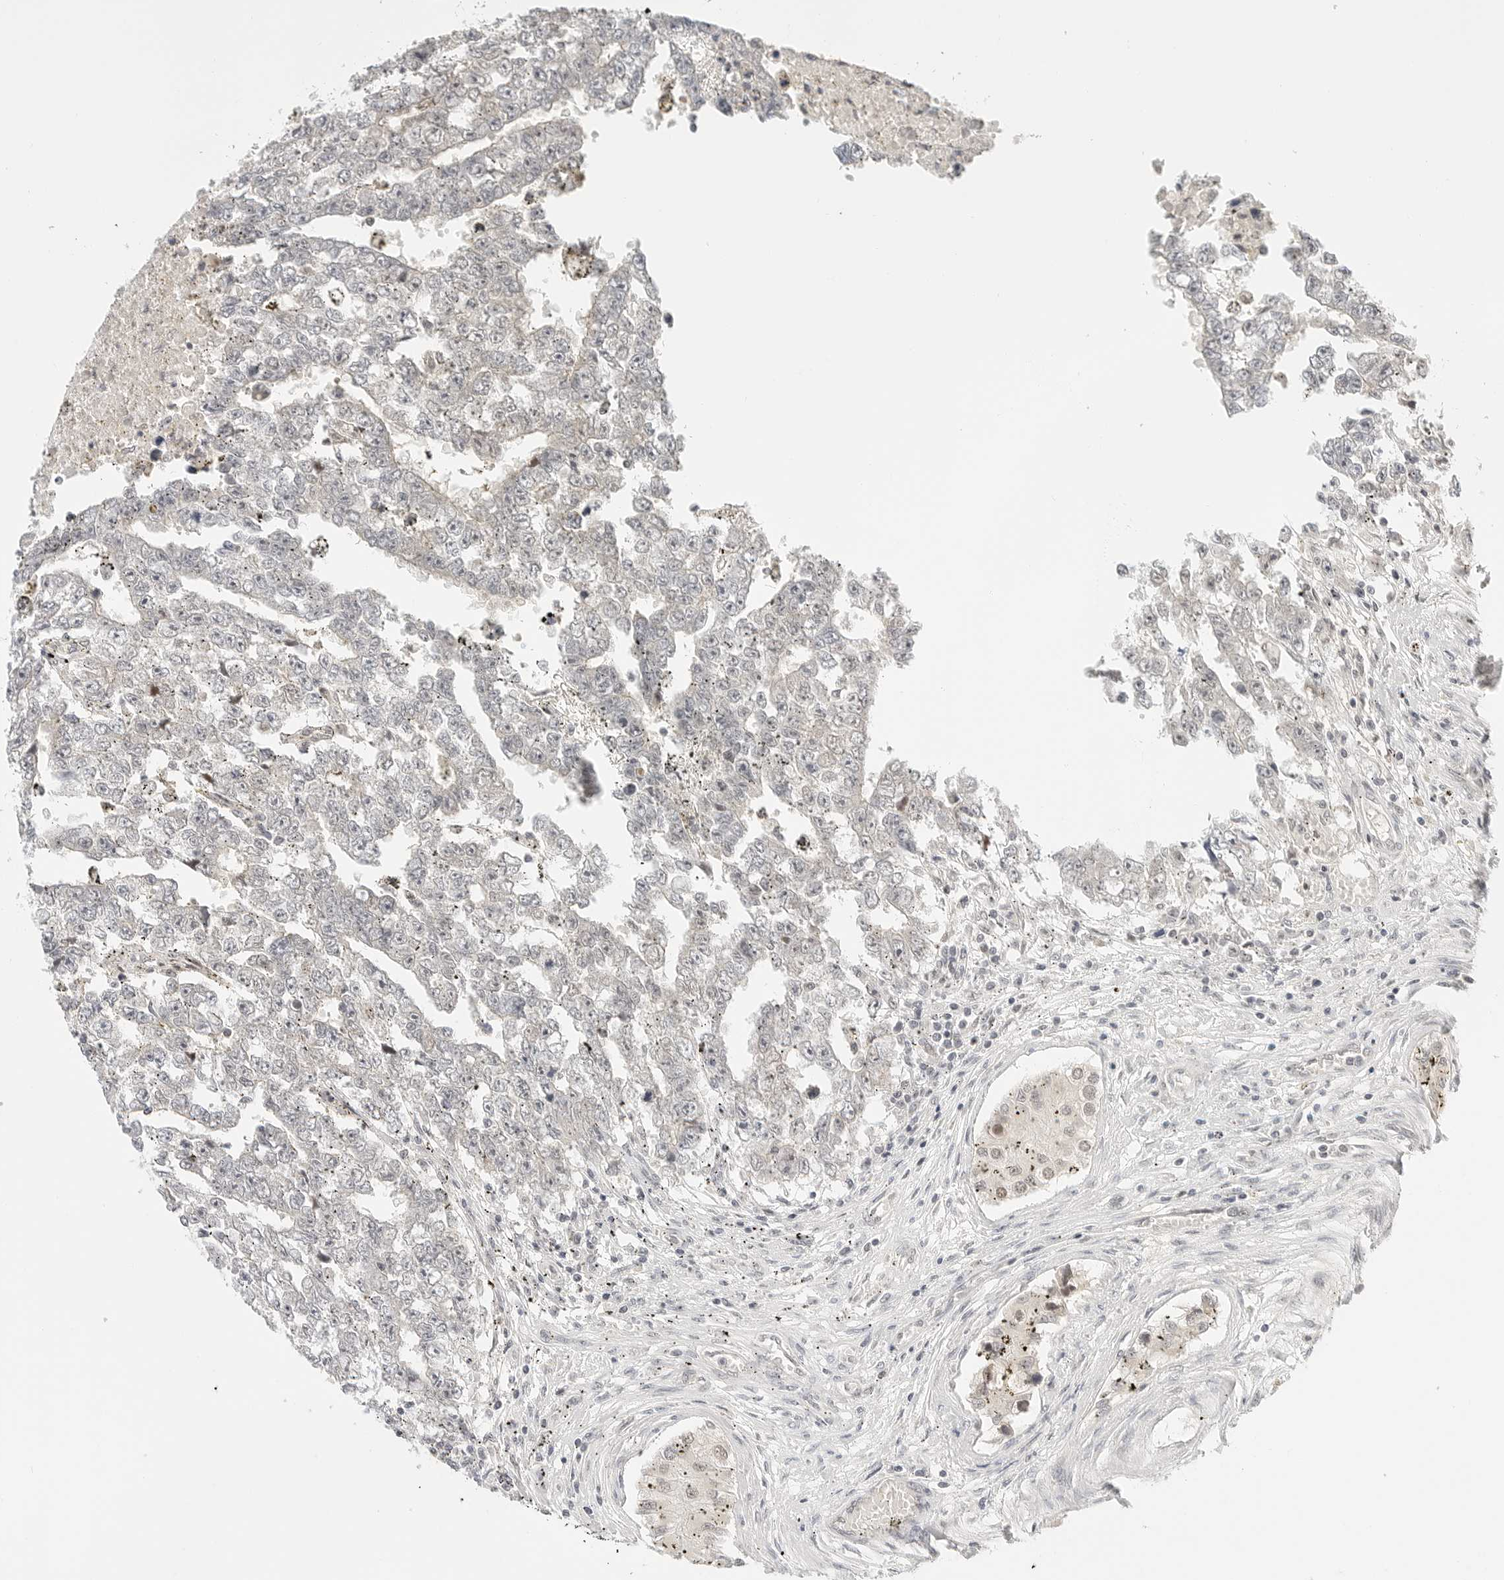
{"staining": {"intensity": "negative", "quantity": "none", "location": "none"}, "tissue": "testis cancer", "cell_type": "Tumor cells", "image_type": "cancer", "snomed": [{"axis": "morphology", "description": "Carcinoma, Embryonal, NOS"}, {"axis": "topography", "description": "Testis"}], "caption": "Tumor cells are negative for protein expression in human testis embryonal carcinoma.", "gene": "TSEN2", "patient": {"sex": "male", "age": 25}}